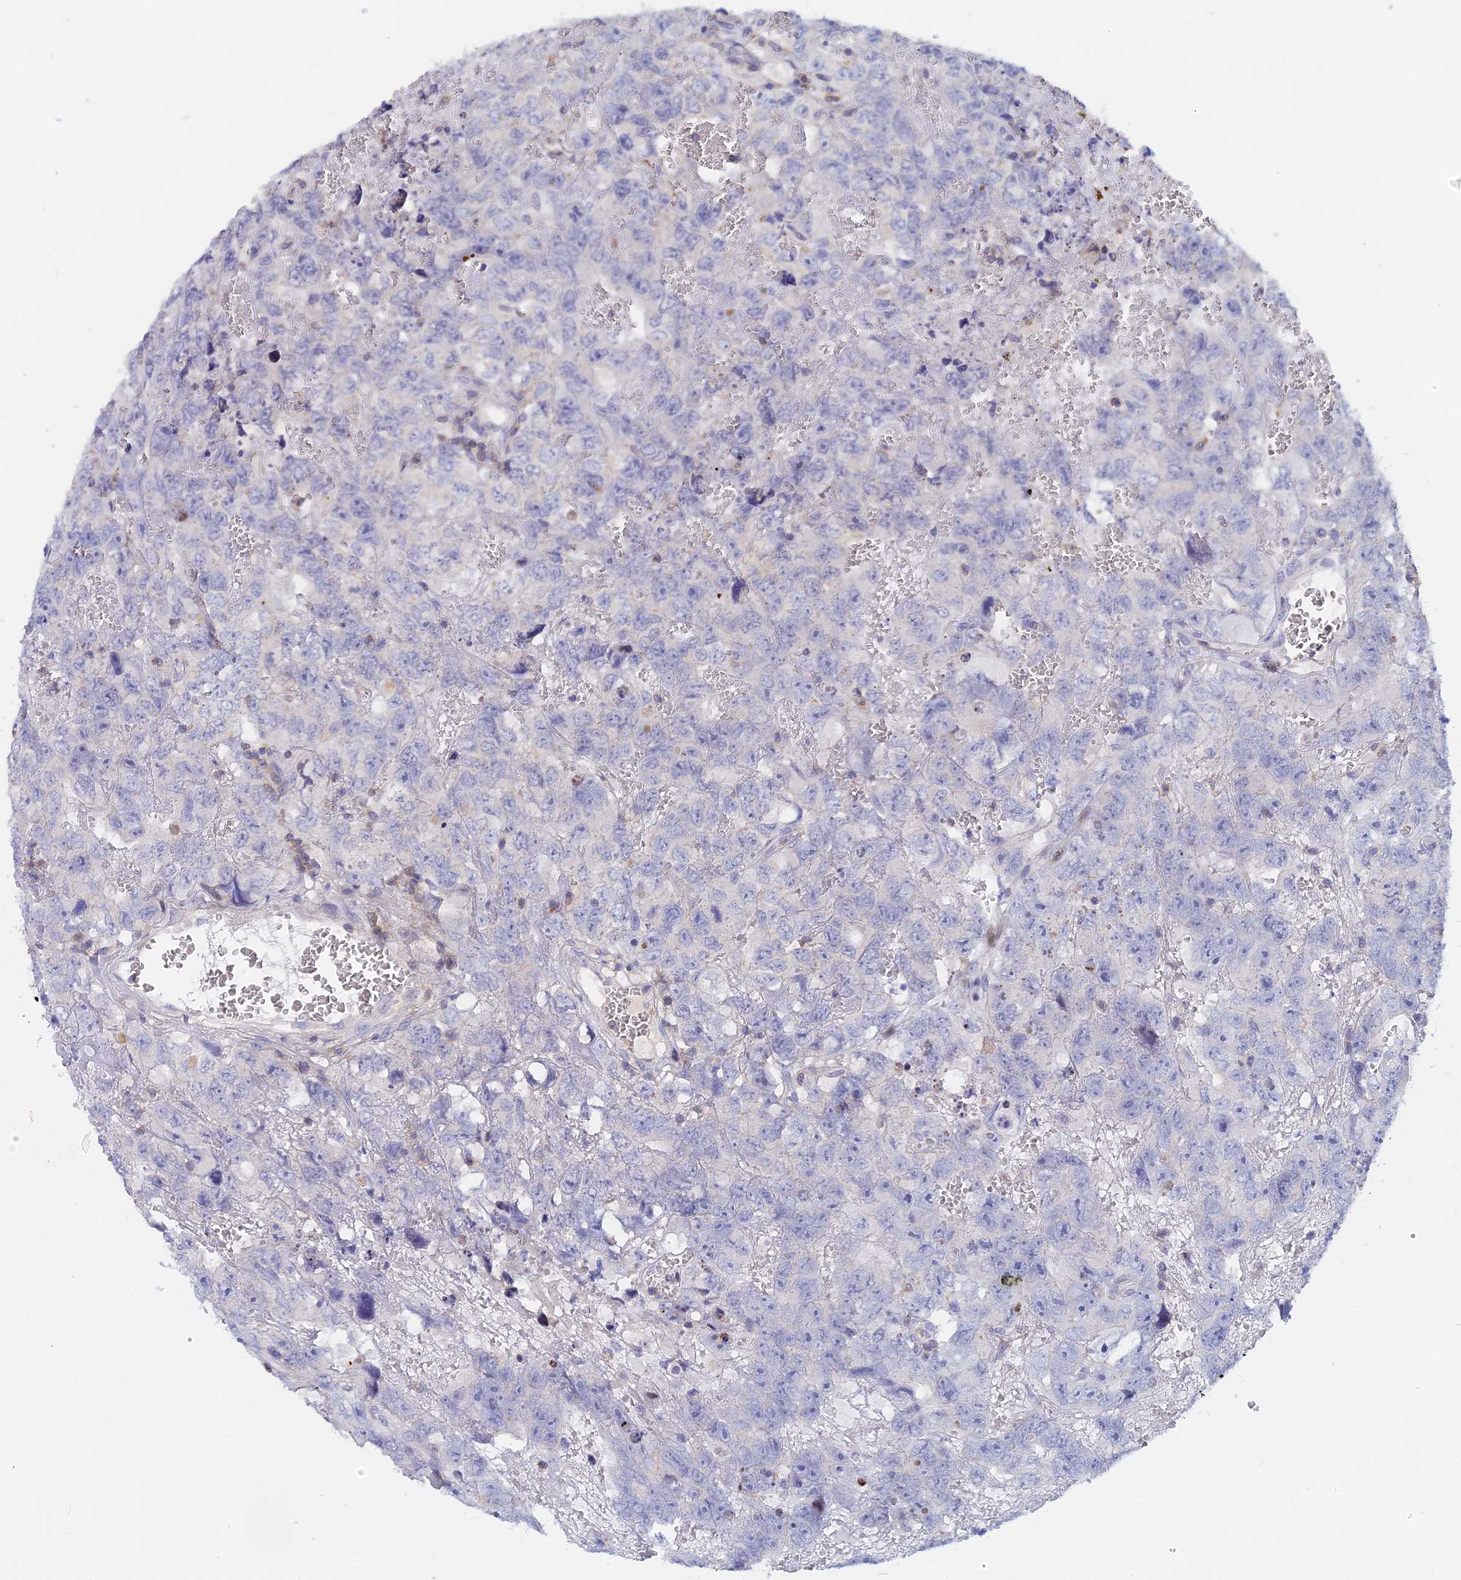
{"staining": {"intensity": "negative", "quantity": "none", "location": "none"}, "tissue": "testis cancer", "cell_type": "Tumor cells", "image_type": "cancer", "snomed": [{"axis": "morphology", "description": "Carcinoma, Embryonal, NOS"}, {"axis": "topography", "description": "Testis"}], "caption": "An immunohistochemistry (IHC) histopathology image of testis cancer (embryonal carcinoma) is shown. There is no staining in tumor cells of testis cancer (embryonal carcinoma).", "gene": "ACP7", "patient": {"sex": "male", "age": 45}}